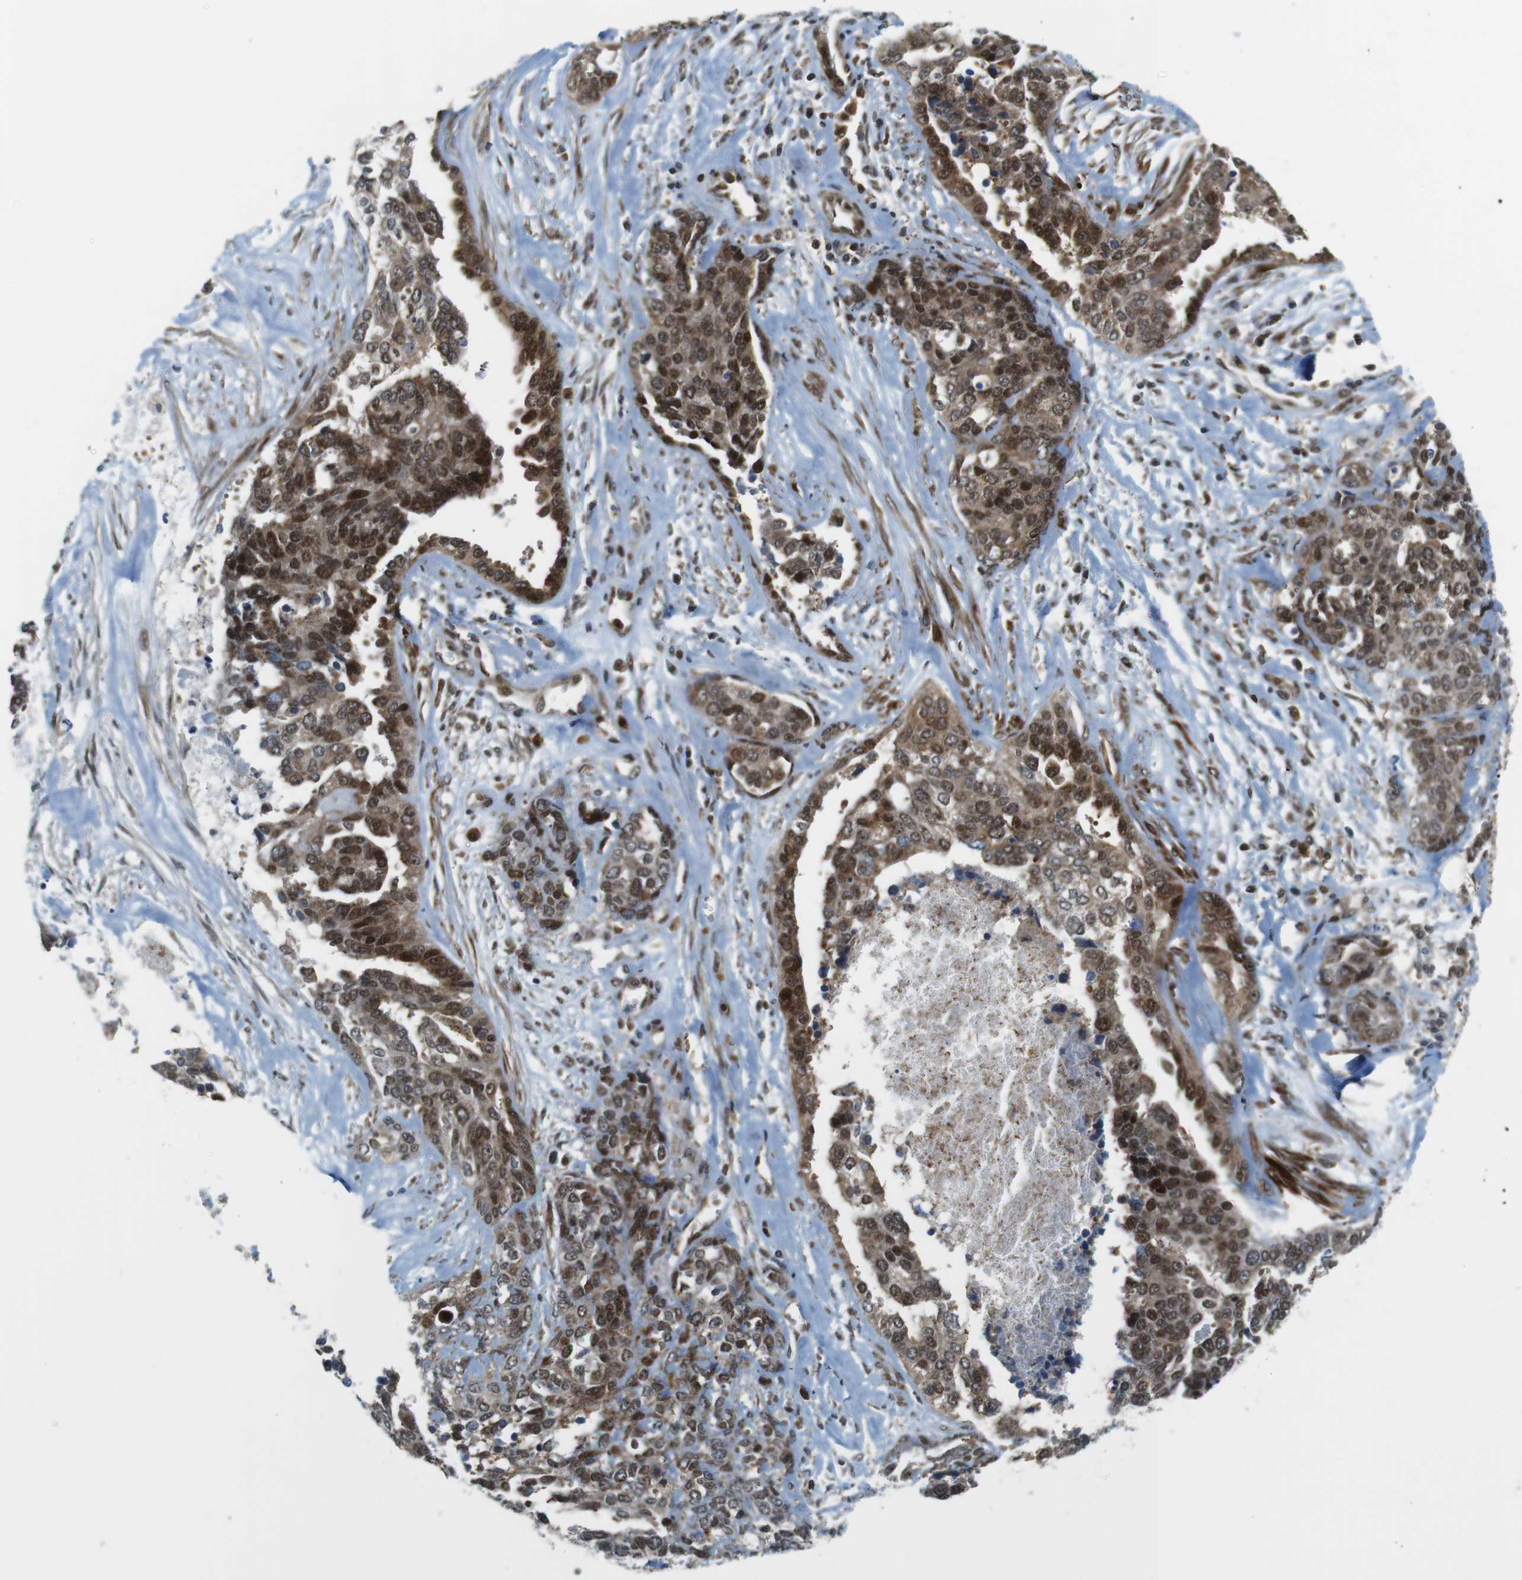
{"staining": {"intensity": "moderate", "quantity": "25%-75%", "location": "cytoplasmic/membranous,nuclear"}, "tissue": "ovarian cancer", "cell_type": "Tumor cells", "image_type": "cancer", "snomed": [{"axis": "morphology", "description": "Cystadenocarcinoma, serous, NOS"}, {"axis": "topography", "description": "Ovary"}], "caption": "Immunohistochemistry (IHC) photomicrograph of human ovarian cancer stained for a protein (brown), which reveals medium levels of moderate cytoplasmic/membranous and nuclear positivity in approximately 25%-75% of tumor cells.", "gene": "CUL7", "patient": {"sex": "female", "age": 44}}